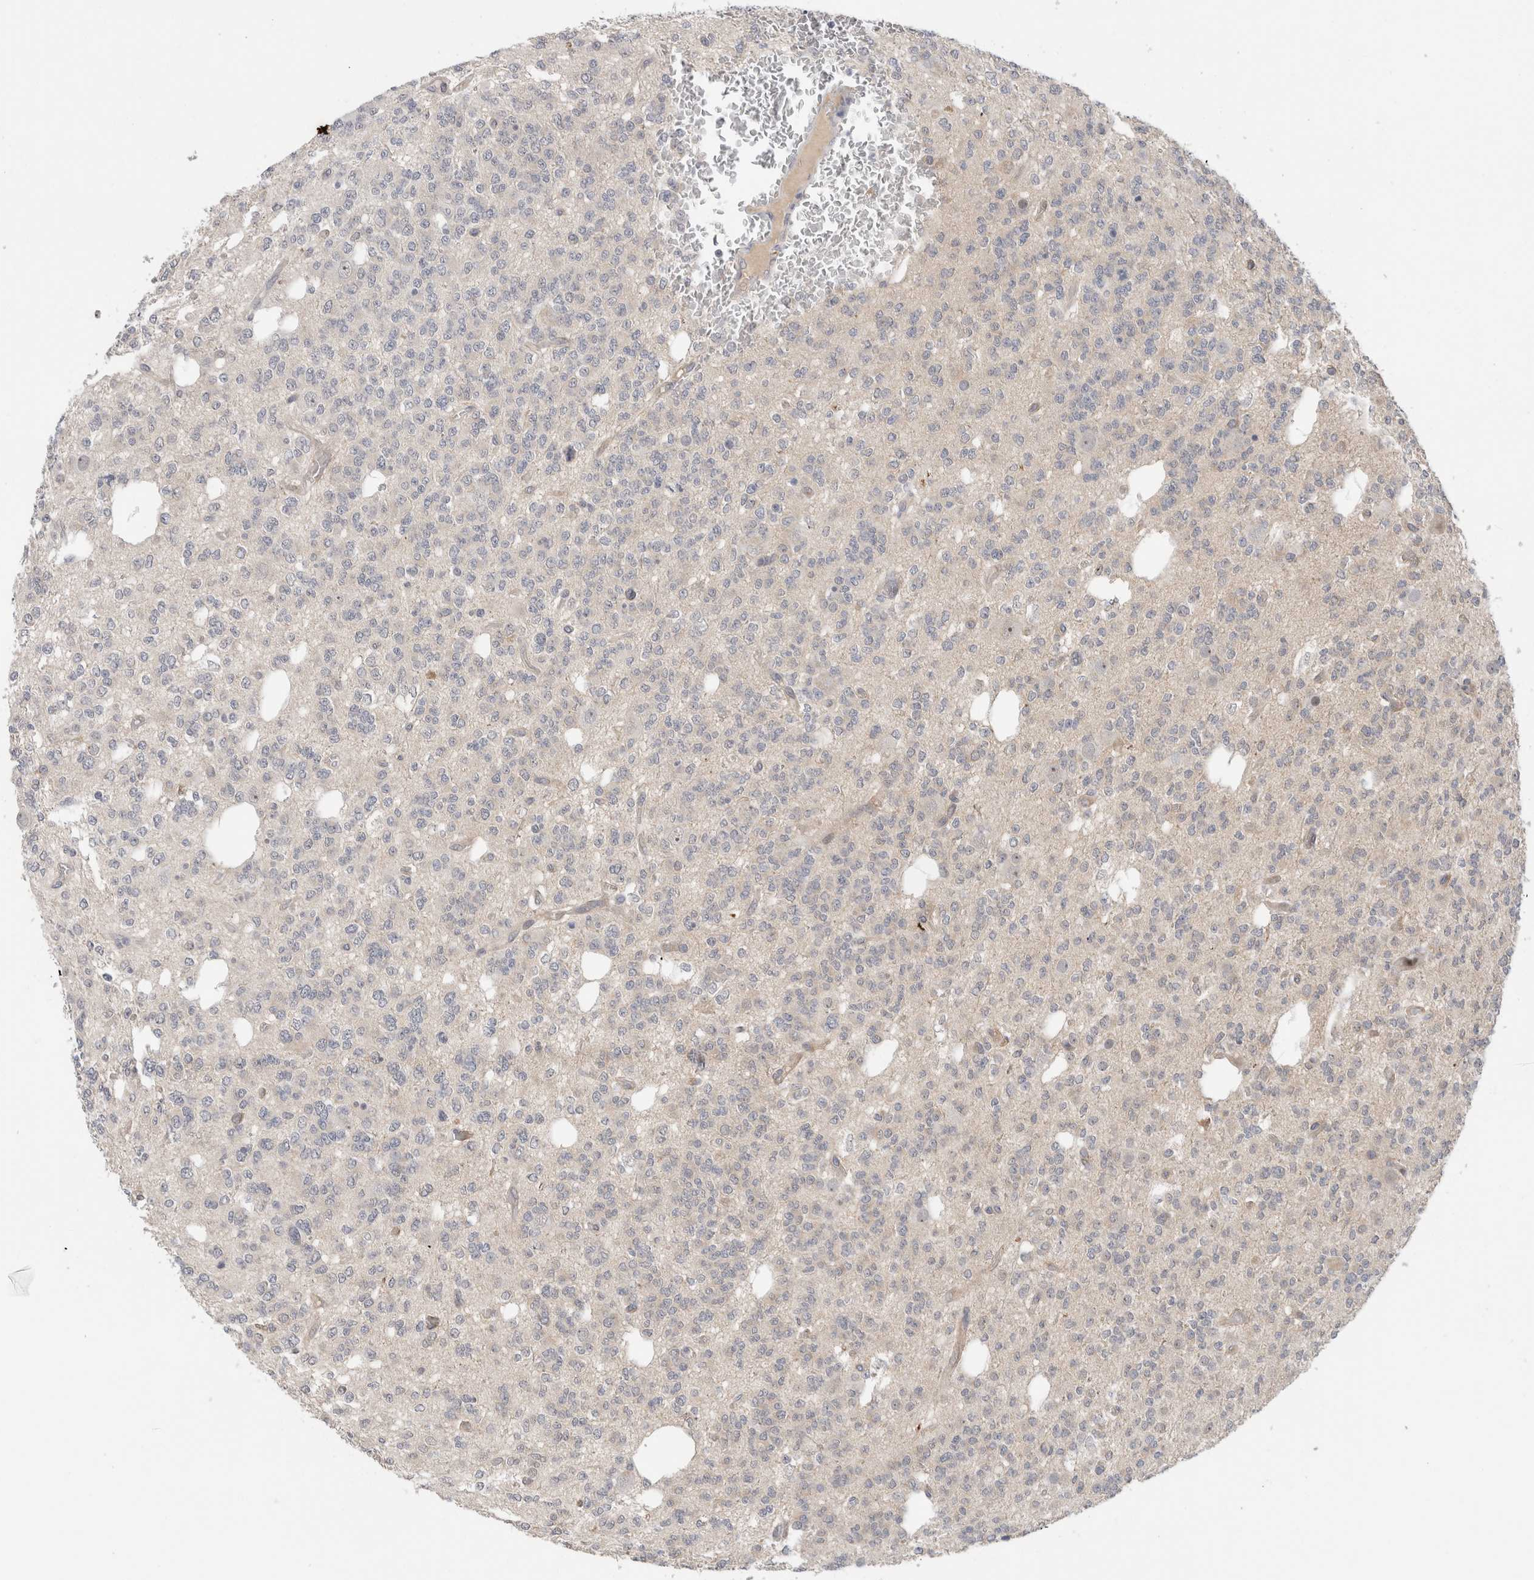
{"staining": {"intensity": "negative", "quantity": "none", "location": "none"}, "tissue": "glioma", "cell_type": "Tumor cells", "image_type": "cancer", "snomed": [{"axis": "morphology", "description": "Glioma, malignant, Low grade"}, {"axis": "topography", "description": "Brain"}], "caption": "Immunohistochemistry (IHC) of malignant glioma (low-grade) reveals no staining in tumor cells.", "gene": "HCN3", "patient": {"sex": "male", "age": 38}}